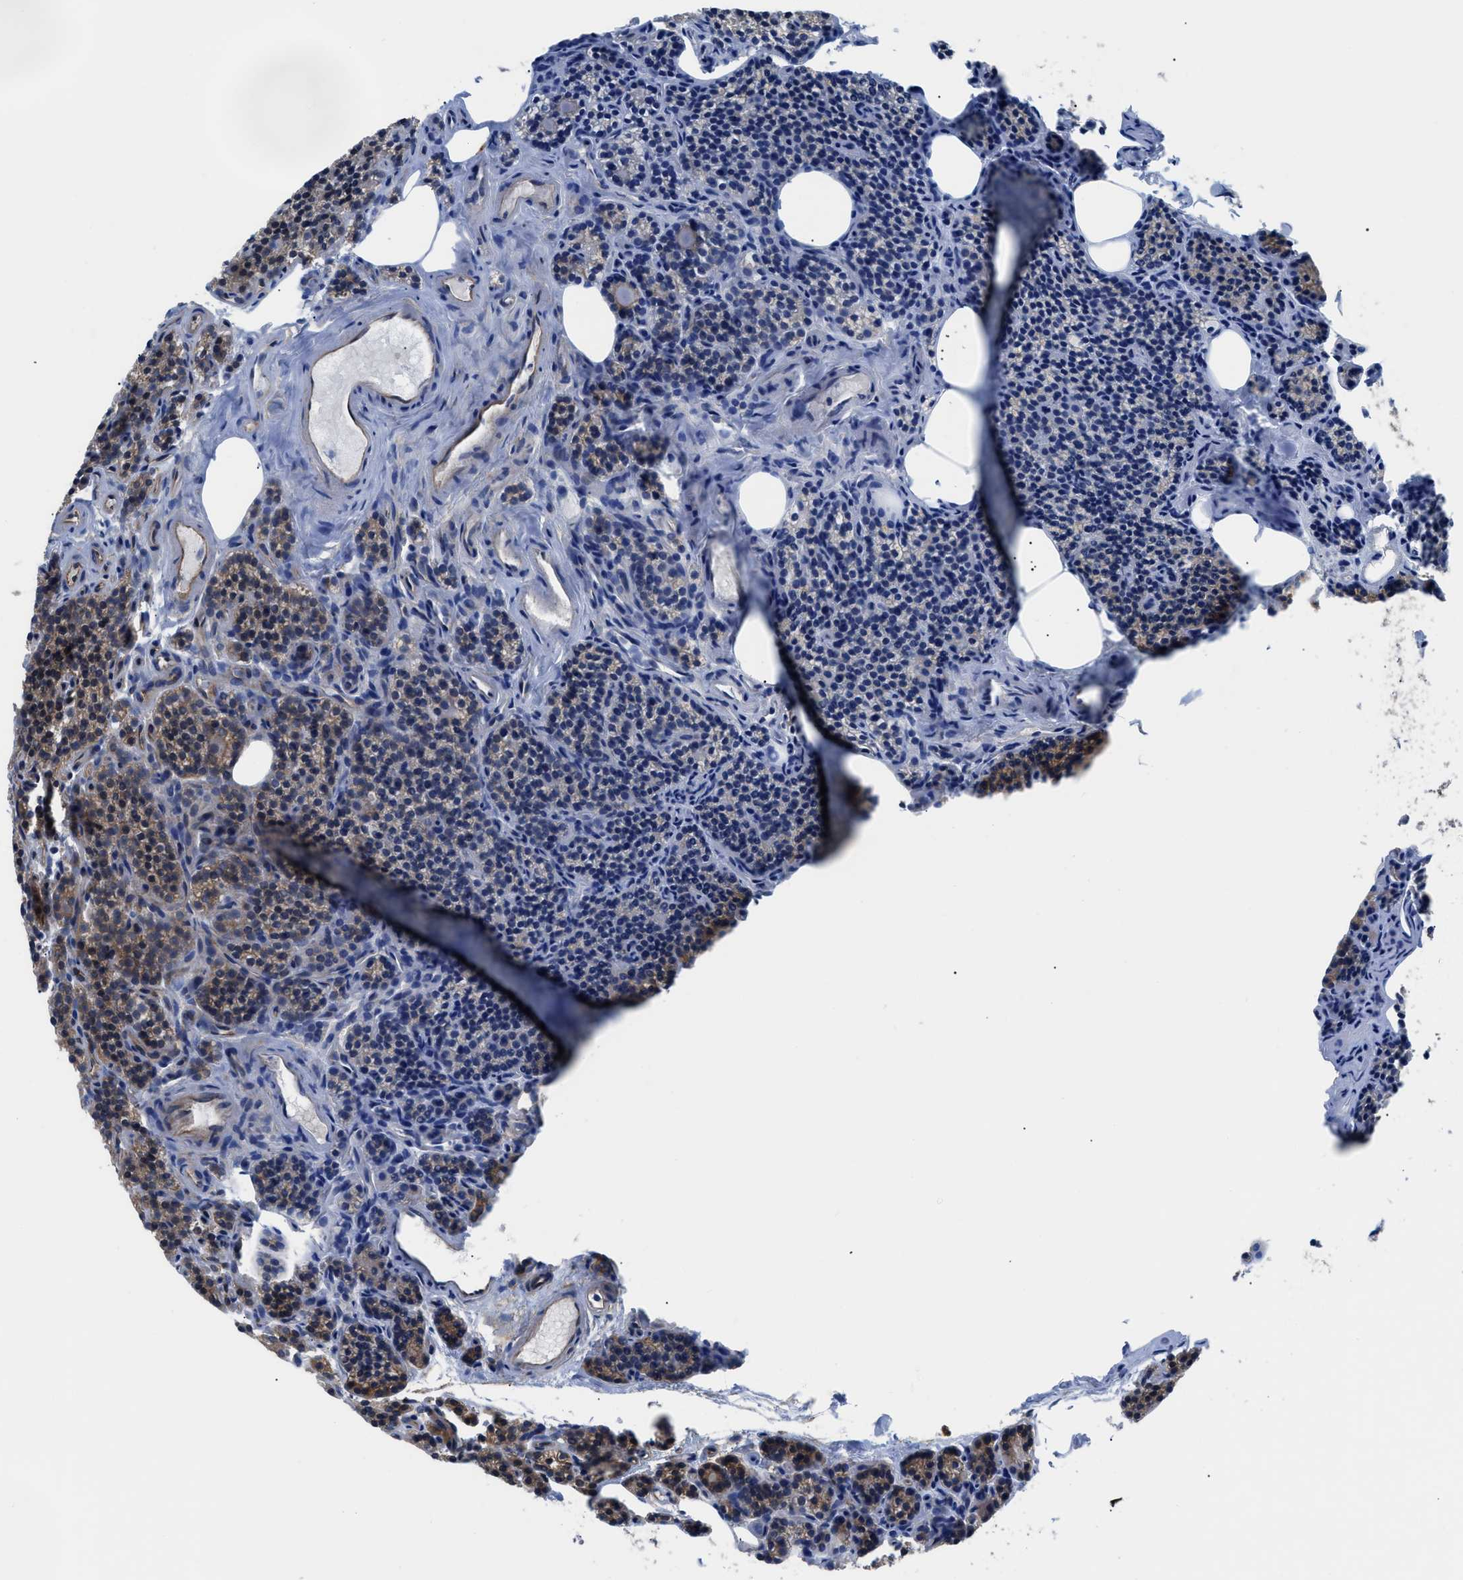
{"staining": {"intensity": "strong", "quantity": "25%-75%", "location": "cytoplasmic/membranous"}, "tissue": "parathyroid gland", "cell_type": "Glandular cells", "image_type": "normal", "snomed": [{"axis": "morphology", "description": "Normal tissue, NOS"}, {"axis": "morphology", "description": "Adenoma, NOS"}, {"axis": "topography", "description": "Parathyroid gland"}], "caption": "Immunohistochemical staining of unremarkable human parathyroid gland demonstrates high levels of strong cytoplasmic/membranous staining in approximately 25%-75% of glandular cells.", "gene": "TRIP4", "patient": {"sex": "female", "age": 74}}